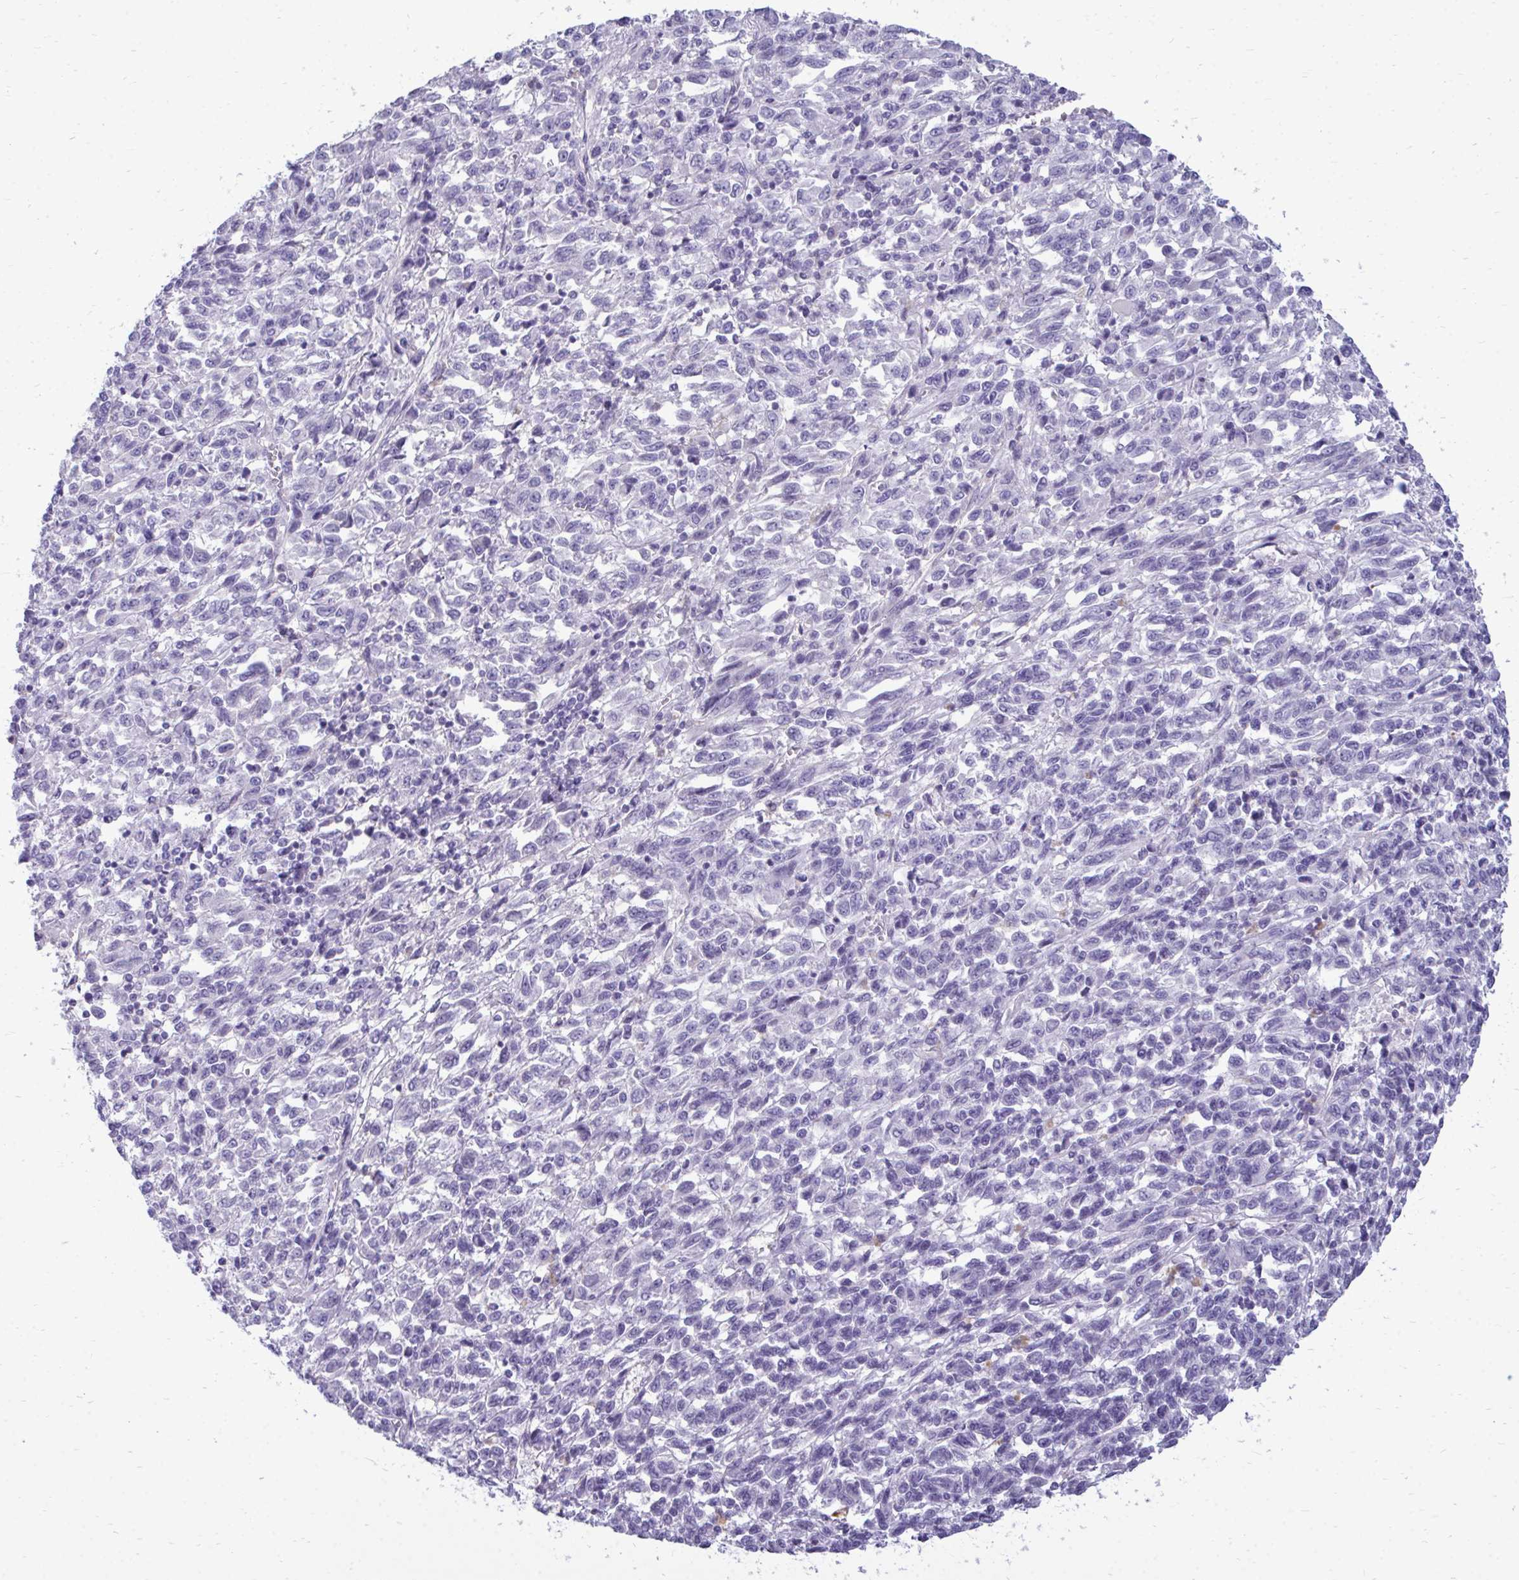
{"staining": {"intensity": "negative", "quantity": "none", "location": "none"}, "tissue": "melanoma", "cell_type": "Tumor cells", "image_type": "cancer", "snomed": [{"axis": "morphology", "description": "Malignant melanoma, Metastatic site"}, {"axis": "topography", "description": "Lung"}], "caption": "The photomicrograph reveals no staining of tumor cells in melanoma.", "gene": "FABP3", "patient": {"sex": "male", "age": 64}}